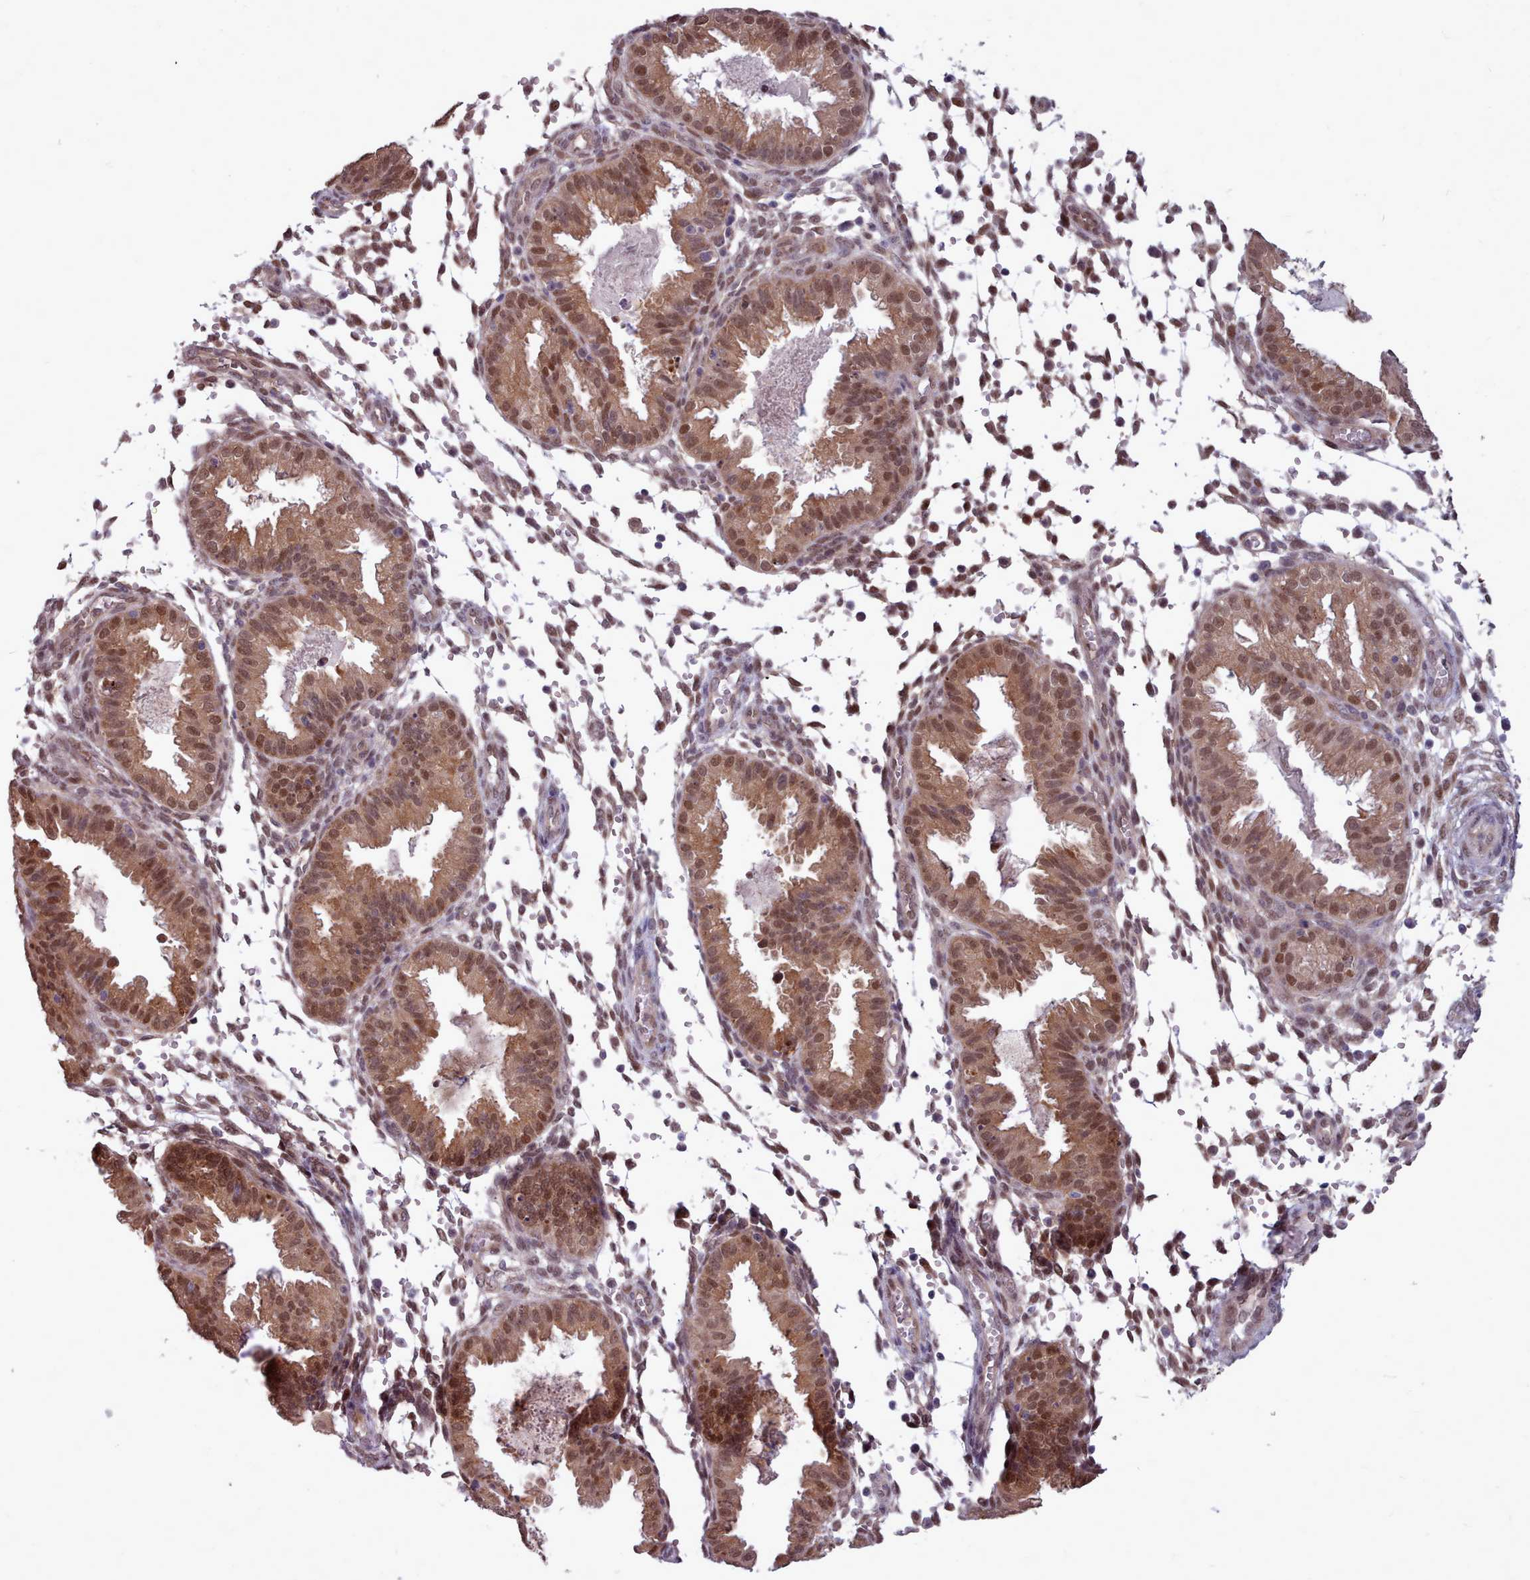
{"staining": {"intensity": "moderate", "quantity": "25%-75%", "location": "nuclear"}, "tissue": "endometrium", "cell_type": "Cells in endometrial stroma", "image_type": "normal", "snomed": [{"axis": "morphology", "description": "Normal tissue, NOS"}, {"axis": "topography", "description": "Endometrium"}], "caption": "A high-resolution photomicrograph shows immunohistochemistry (IHC) staining of unremarkable endometrium, which exhibits moderate nuclear staining in about 25%-75% of cells in endometrial stroma.", "gene": "AHCY", "patient": {"sex": "female", "age": 33}}